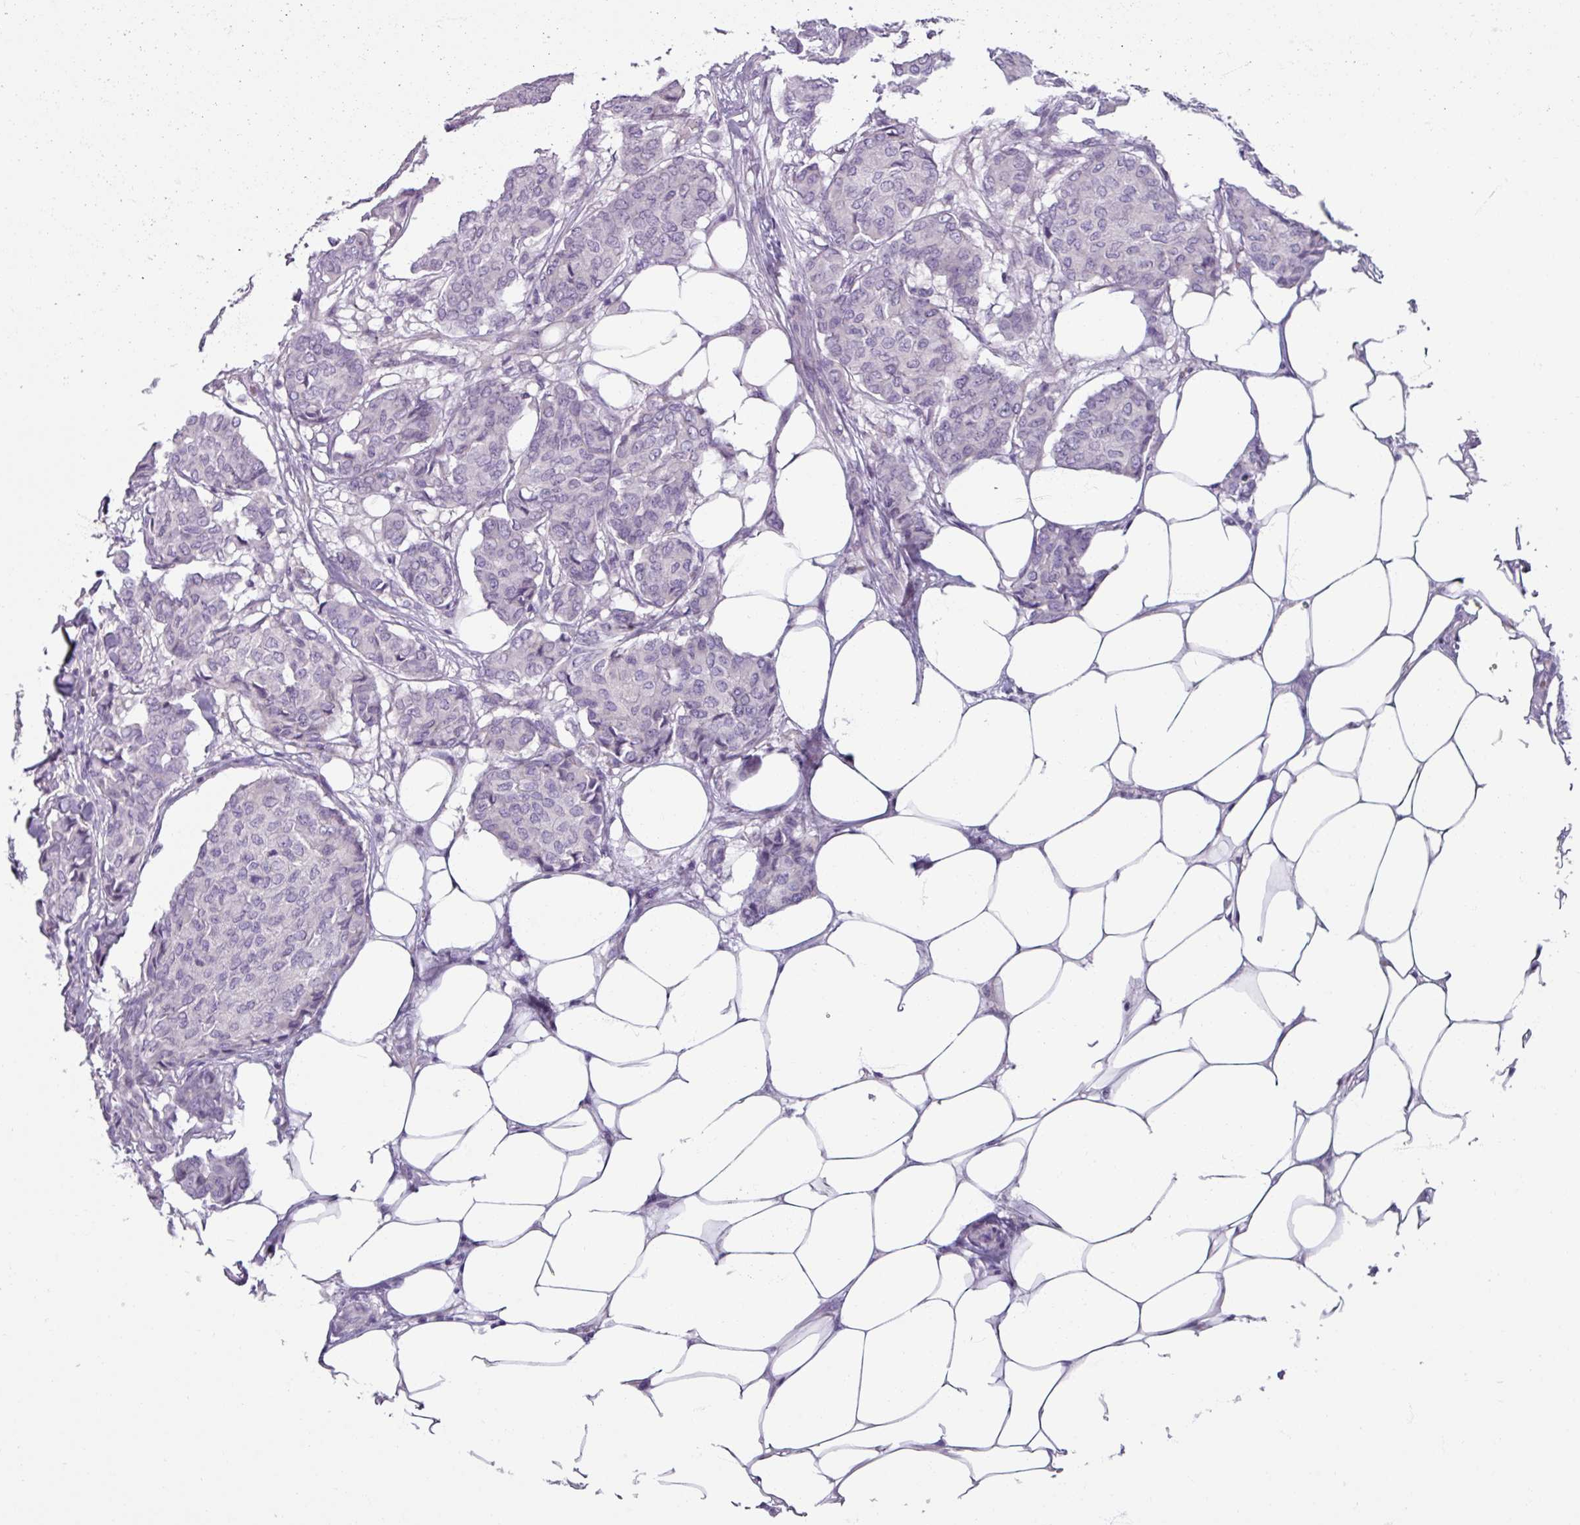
{"staining": {"intensity": "negative", "quantity": "none", "location": "none"}, "tissue": "breast cancer", "cell_type": "Tumor cells", "image_type": "cancer", "snomed": [{"axis": "morphology", "description": "Duct carcinoma"}, {"axis": "topography", "description": "Breast"}], "caption": "Immunohistochemistry (IHC) image of human breast cancer stained for a protein (brown), which demonstrates no expression in tumor cells. (Immunohistochemistry (IHC), brightfield microscopy, high magnification).", "gene": "SMIM11", "patient": {"sex": "female", "age": 75}}